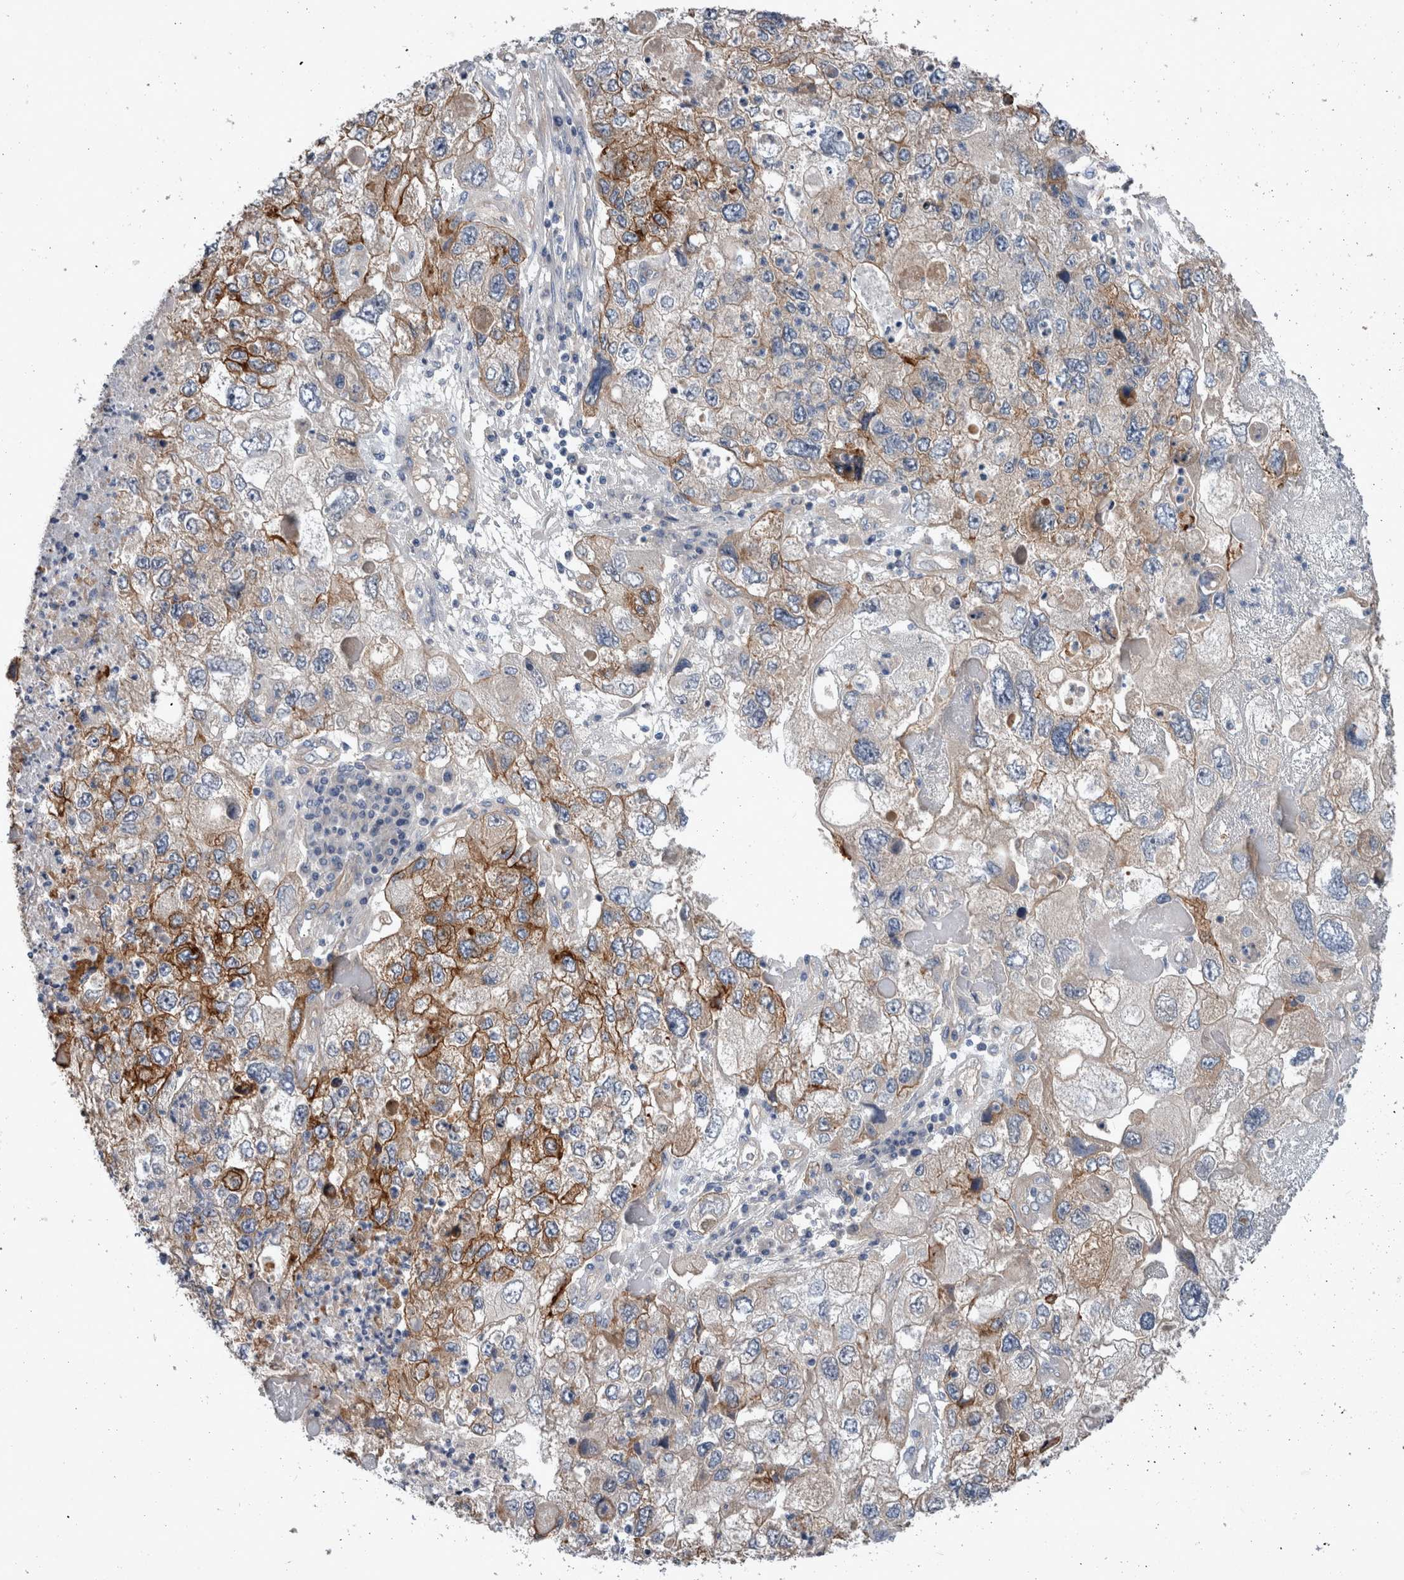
{"staining": {"intensity": "moderate", "quantity": "25%-75%", "location": "cytoplasmic/membranous"}, "tissue": "endometrial cancer", "cell_type": "Tumor cells", "image_type": "cancer", "snomed": [{"axis": "morphology", "description": "Adenocarcinoma, NOS"}, {"axis": "topography", "description": "Endometrium"}], "caption": "Human adenocarcinoma (endometrial) stained with a protein marker shows moderate staining in tumor cells.", "gene": "BCAM", "patient": {"sex": "female", "age": 49}}